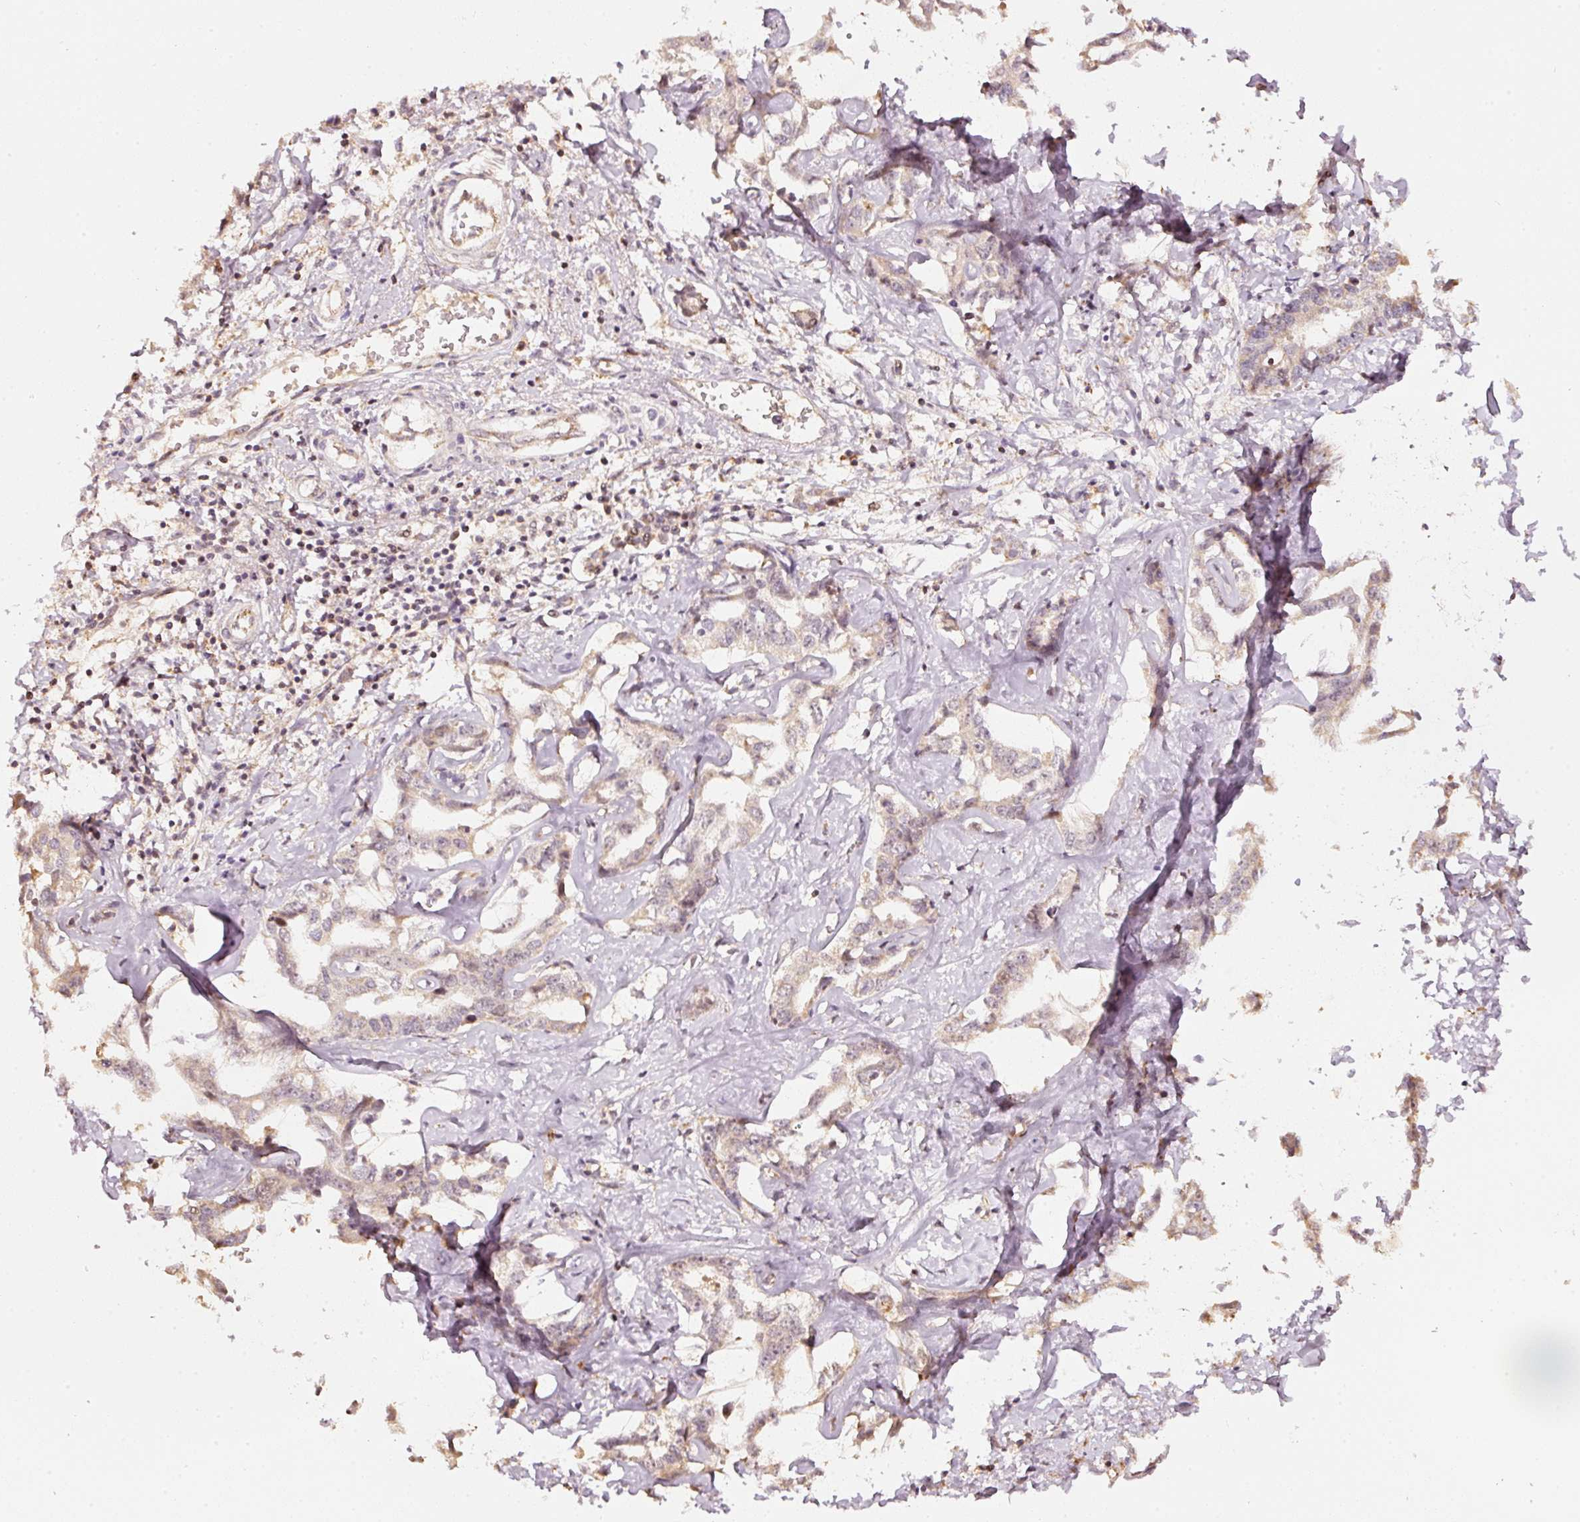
{"staining": {"intensity": "weak", "quantity": "<25%", "location": "cytoplasmic/membranous"}, "tissue": "liver cancer", "cell_type": "Tumor cells", "image_type": "cancer", "snomed": [{"axis": "morphology", "description": "Cholangiocarcinoma"}, {"axis": "topography", "description": "Liver"}], "caption": "This is a image of IHC staining of liver cancer, which shows no staining in tumor cells.", "gene": "RAB35", "patient": {"sex": "male", "age": 59}}